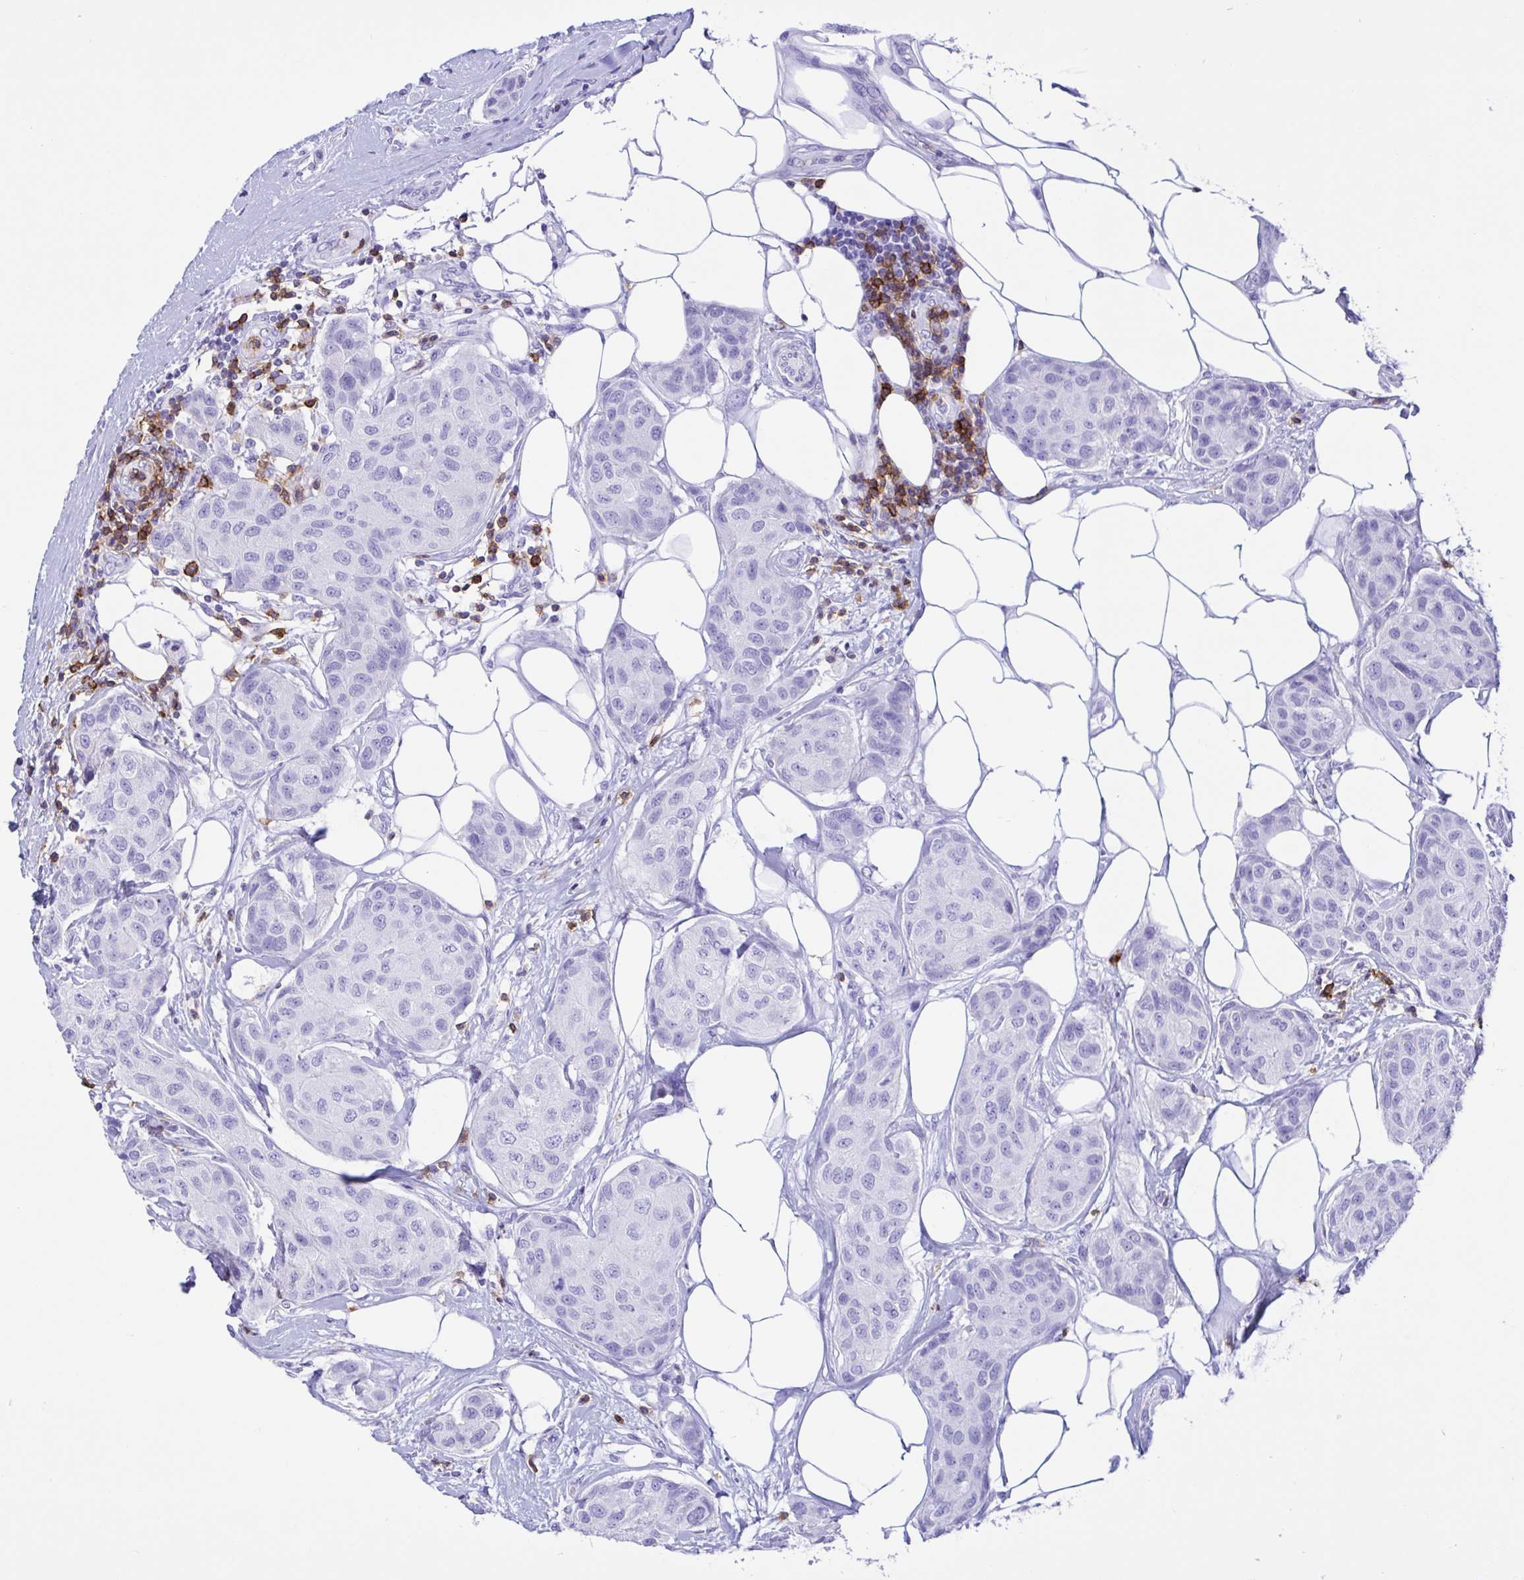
{"staining": {"intensity": "negative", "quantity": "none", "location": "none"}, "tissue": "breast cancer", "cell_type": "Tumor cells", "image_type": "cancer", "snomed": [{"axis": "morphology", "description": "Duct carcinoma"}, {"axis": "topography", "description": "Breast"}, {"axis": "topography", "description": "Lymph node"}], "caption": "Tumor cells show no significant staining in breast cancer (intraductal carcinoma). (IHC, brightfield microscopy, high magnification).", "gene": "CD5", "patient": {"sex": "female", "age": 80}}